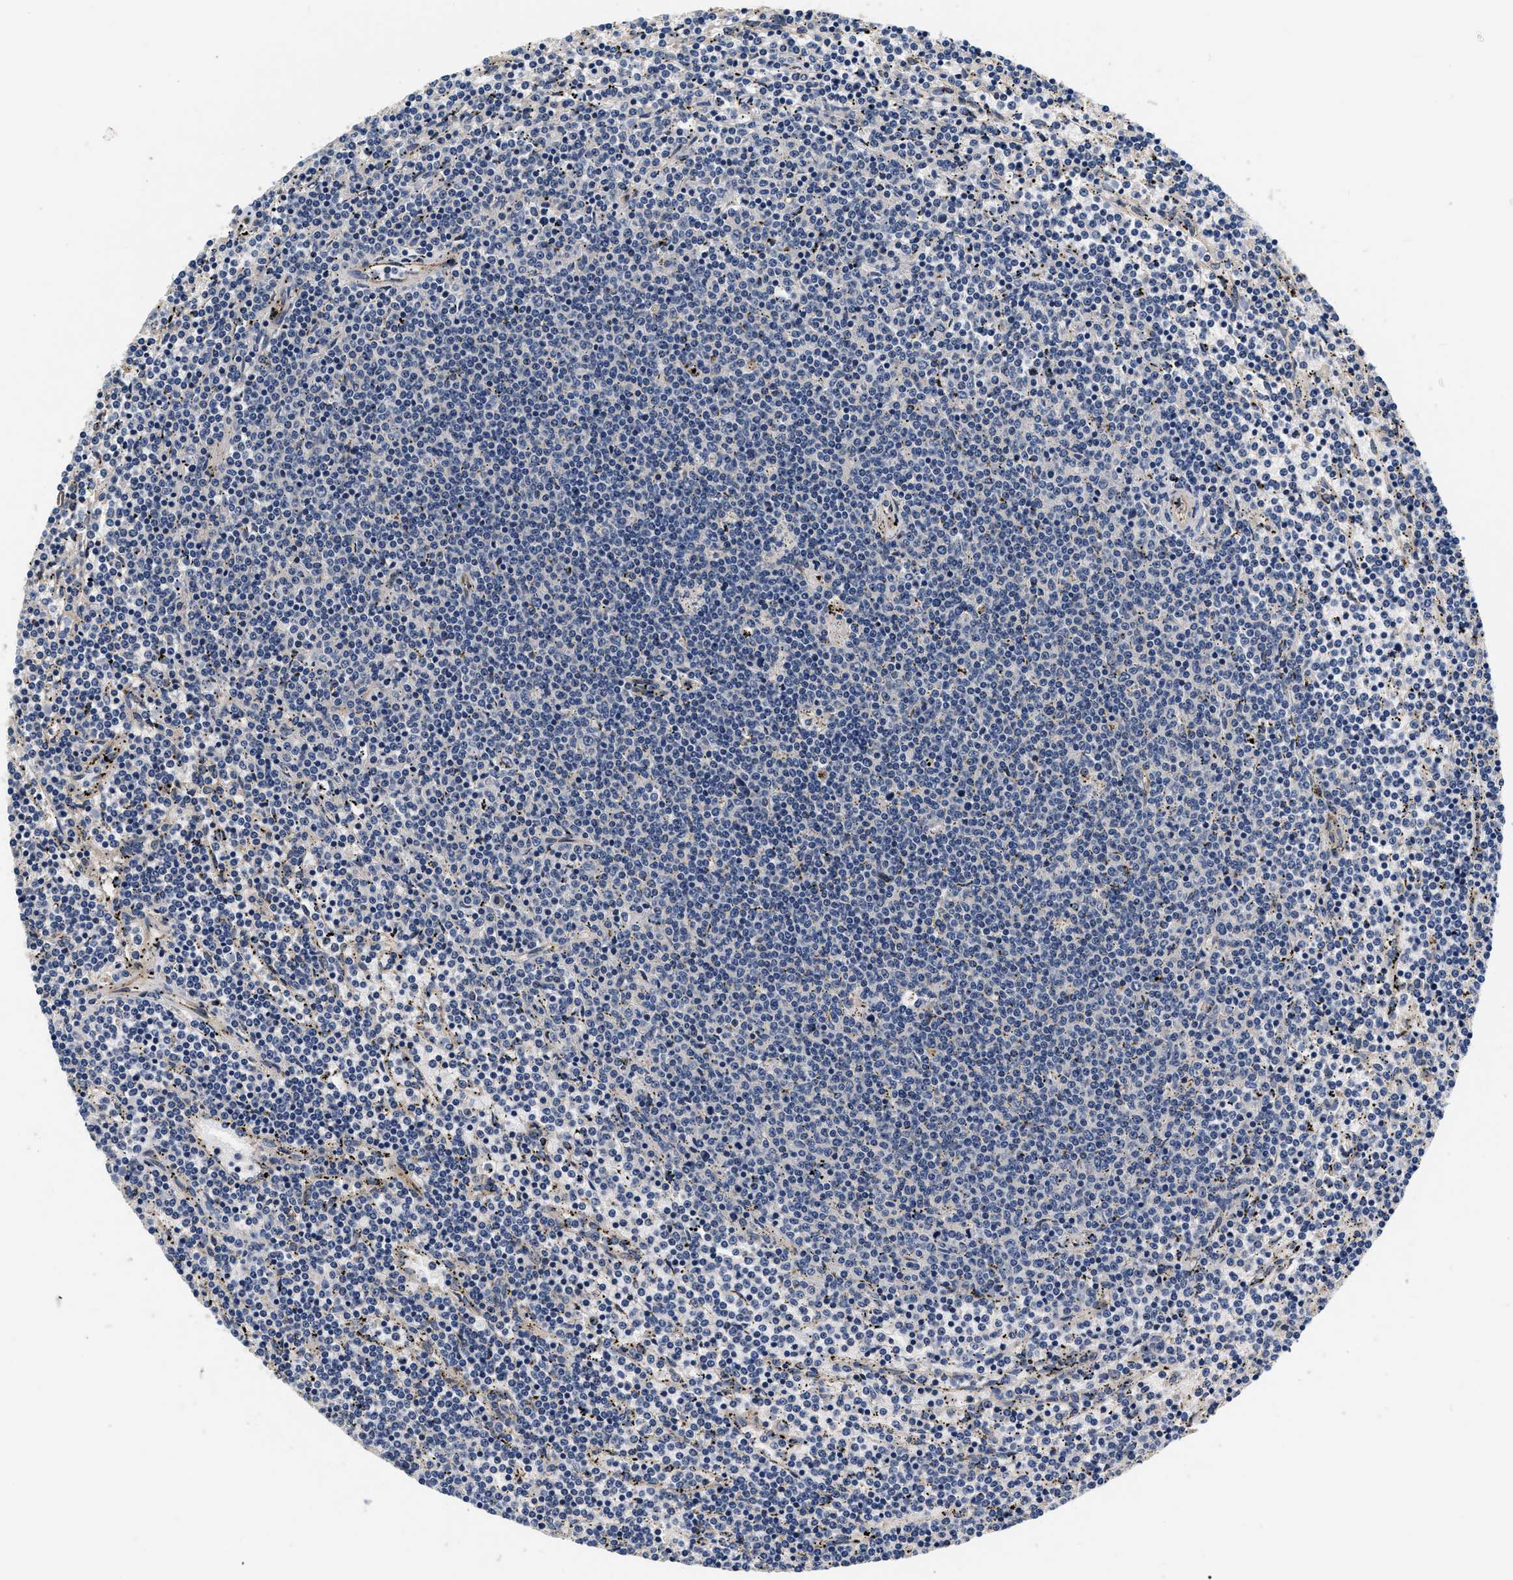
{"staining": {"intensity": "negative", "quantity": "none", "location": "none"}, "tissue": "lymphoma", "cell_type": "Tumor cells", "image_type": "cancer", "snomed": [{"axis": "morphology", "description": "Malignant lymphoma, non-Hodgkin's type, Low grade"}, {"axis": "topography", "description": "Spleen"}], "caption": "An immunohistochemistry histopathology image of lymphoma is shown. There is no staining in tumor cells of lymphoma.", "gene": "NME6", "patient": {"sex": "female", "age": 50}}